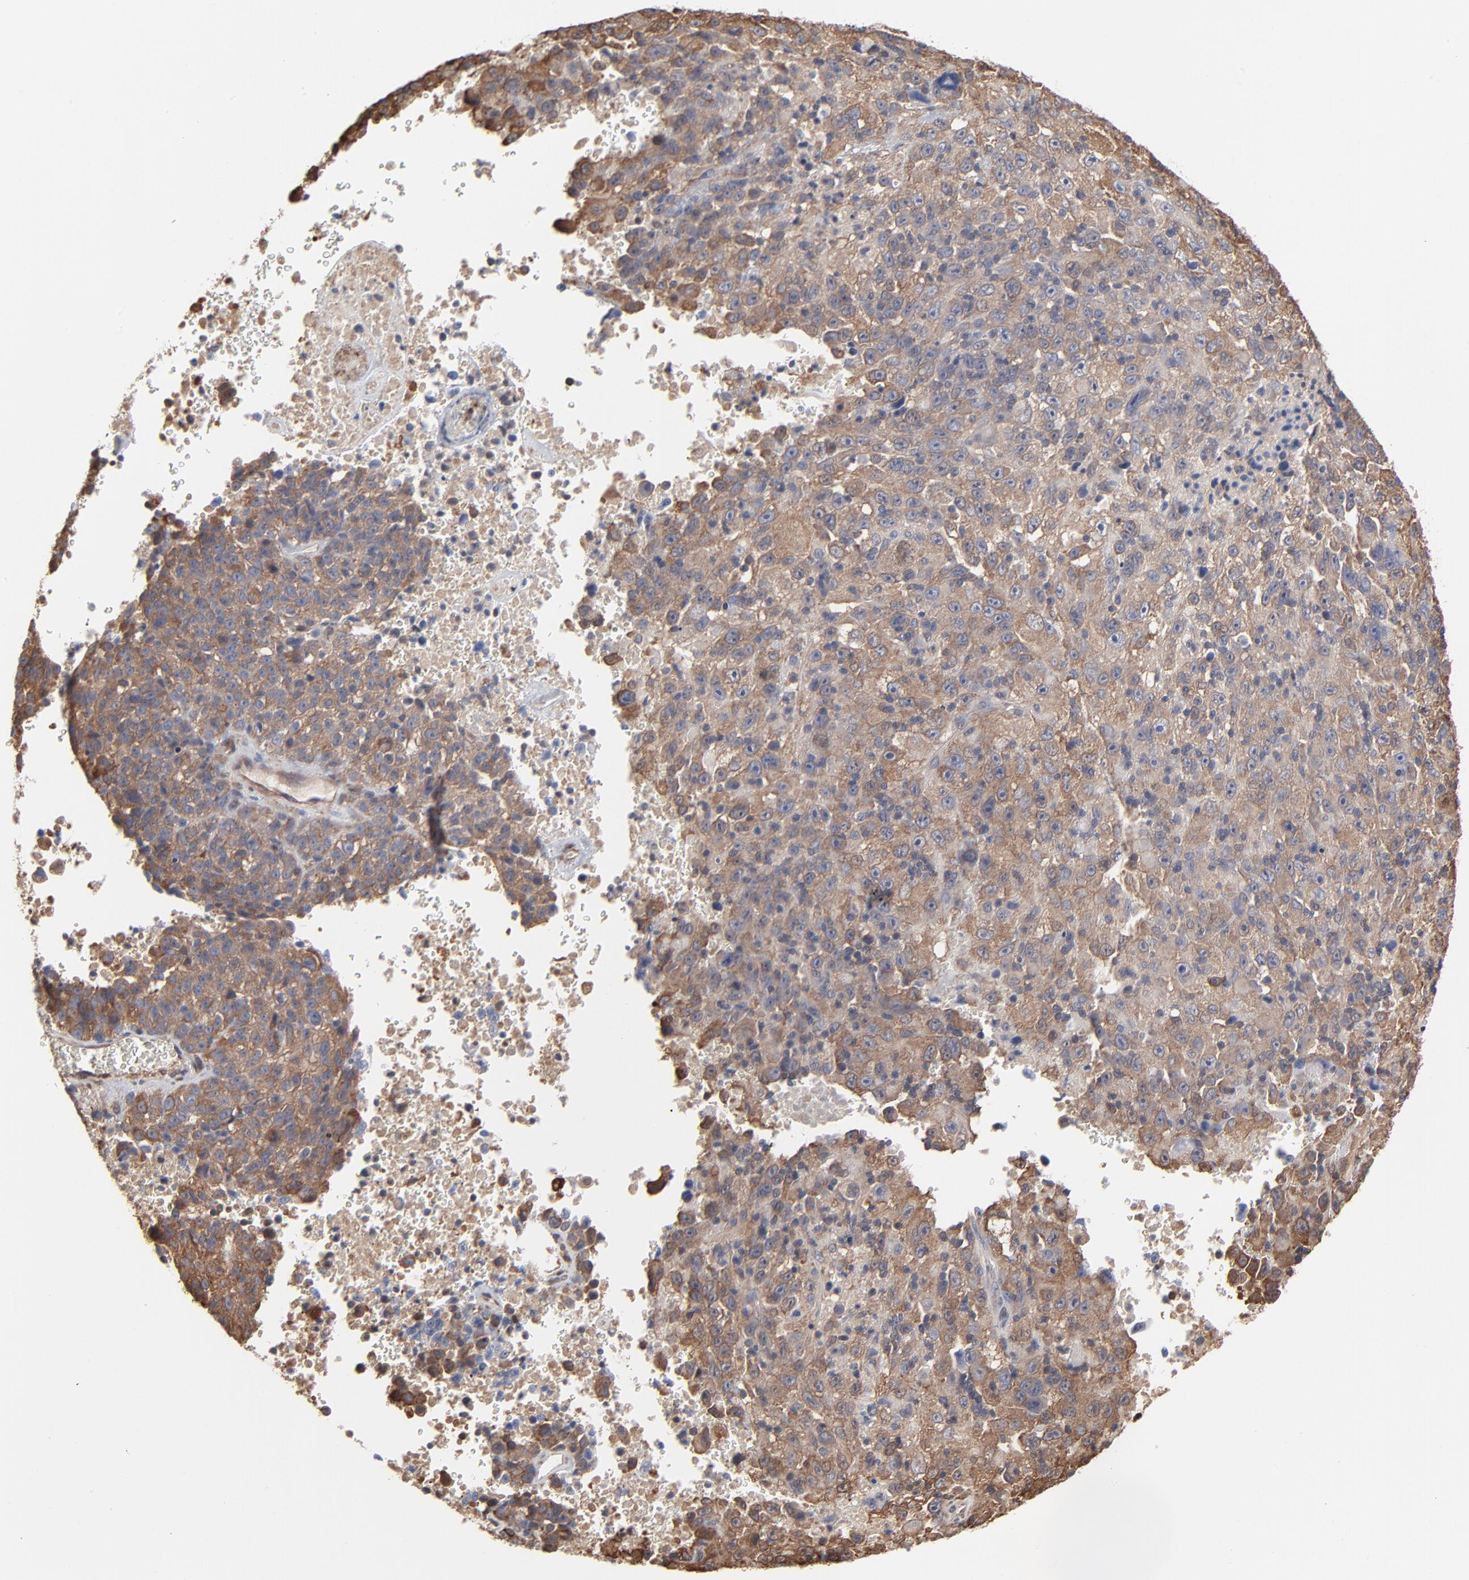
{"staining": {"intensity": "moderate", "quantity": ">75%", "location": "cytoplasmic/membranous"}, "tissue": "melanoma", "cell_type": "Tumor cells", "image_type": "cancer", "snomed": [{"axis": "morphology", "description": "Malignant melanoma, Metastatic site"}, {"axis": "topography", "description": "Cerebral cortex"}], "caption": "Melanoma stained with IHC displays moderate cytoplasmic/membranous expression in approximately >75% of tumor cells. Immunohistochemistry (ihc) stains the protein in brown and the nuclei are stained blue.", "gene": "MAP2K1", "patient": {"sex": "female", "age": 52}}